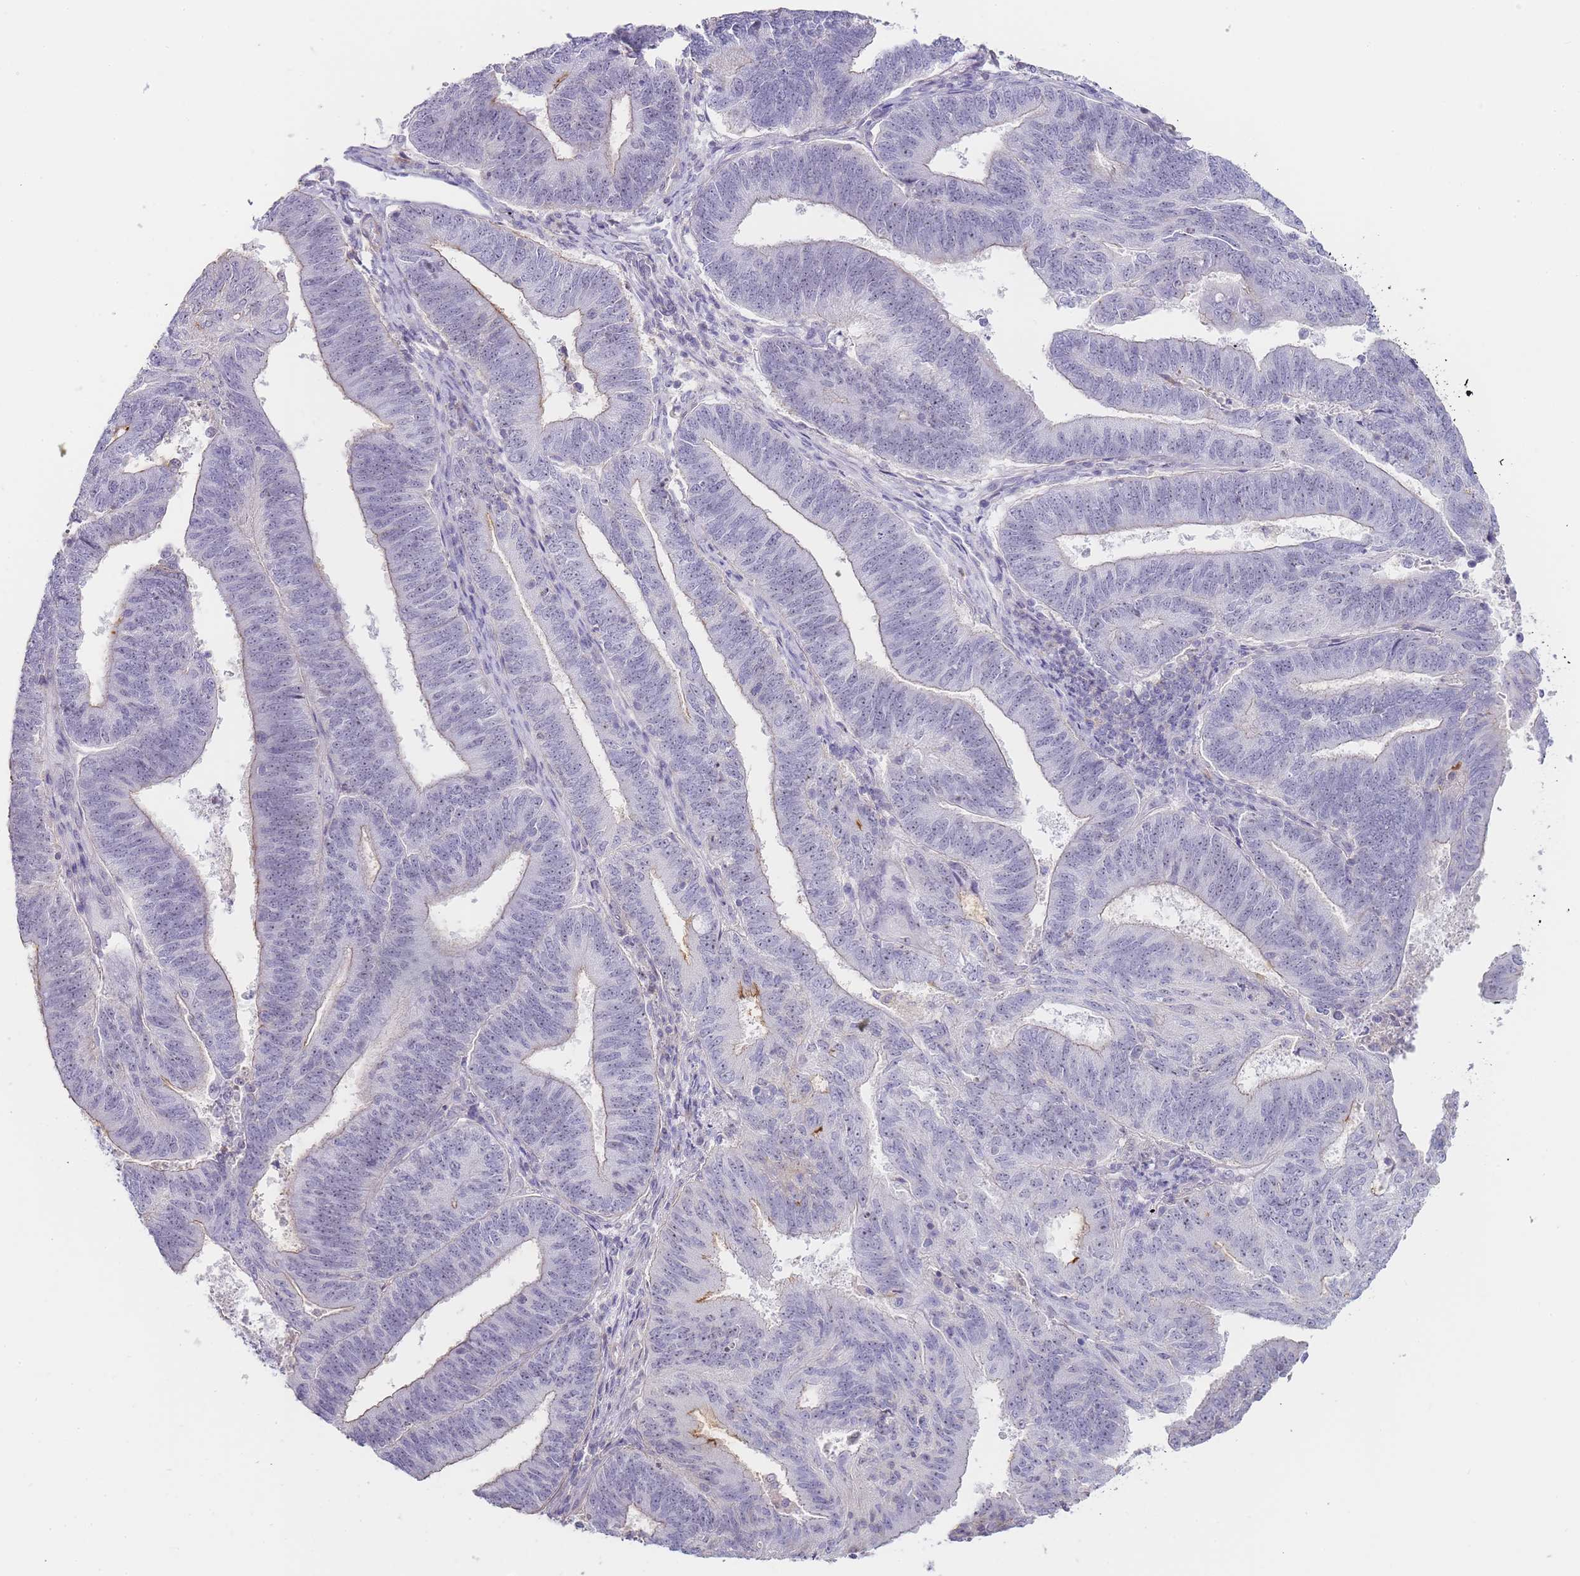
{"staining": {"intensity": "negative", "quantity": "none", "location": "none"}, "tissue": "endometrial cancer", "cell_type": "Tumor cells", "image_type": "cancer", "snomed": [{"axis": "morphology", "description": "Adenocarcinoma, NOS"}, {"axis": "topography", "description": "Endometrium"}], "caption": "This is an immunohistochemistry (IHC) micrograph of adenocarcinoma (endometrial). There is no staining in tumor cells.", "gene": "NOP14", "patient": {"sex": "female", "age": 70}}